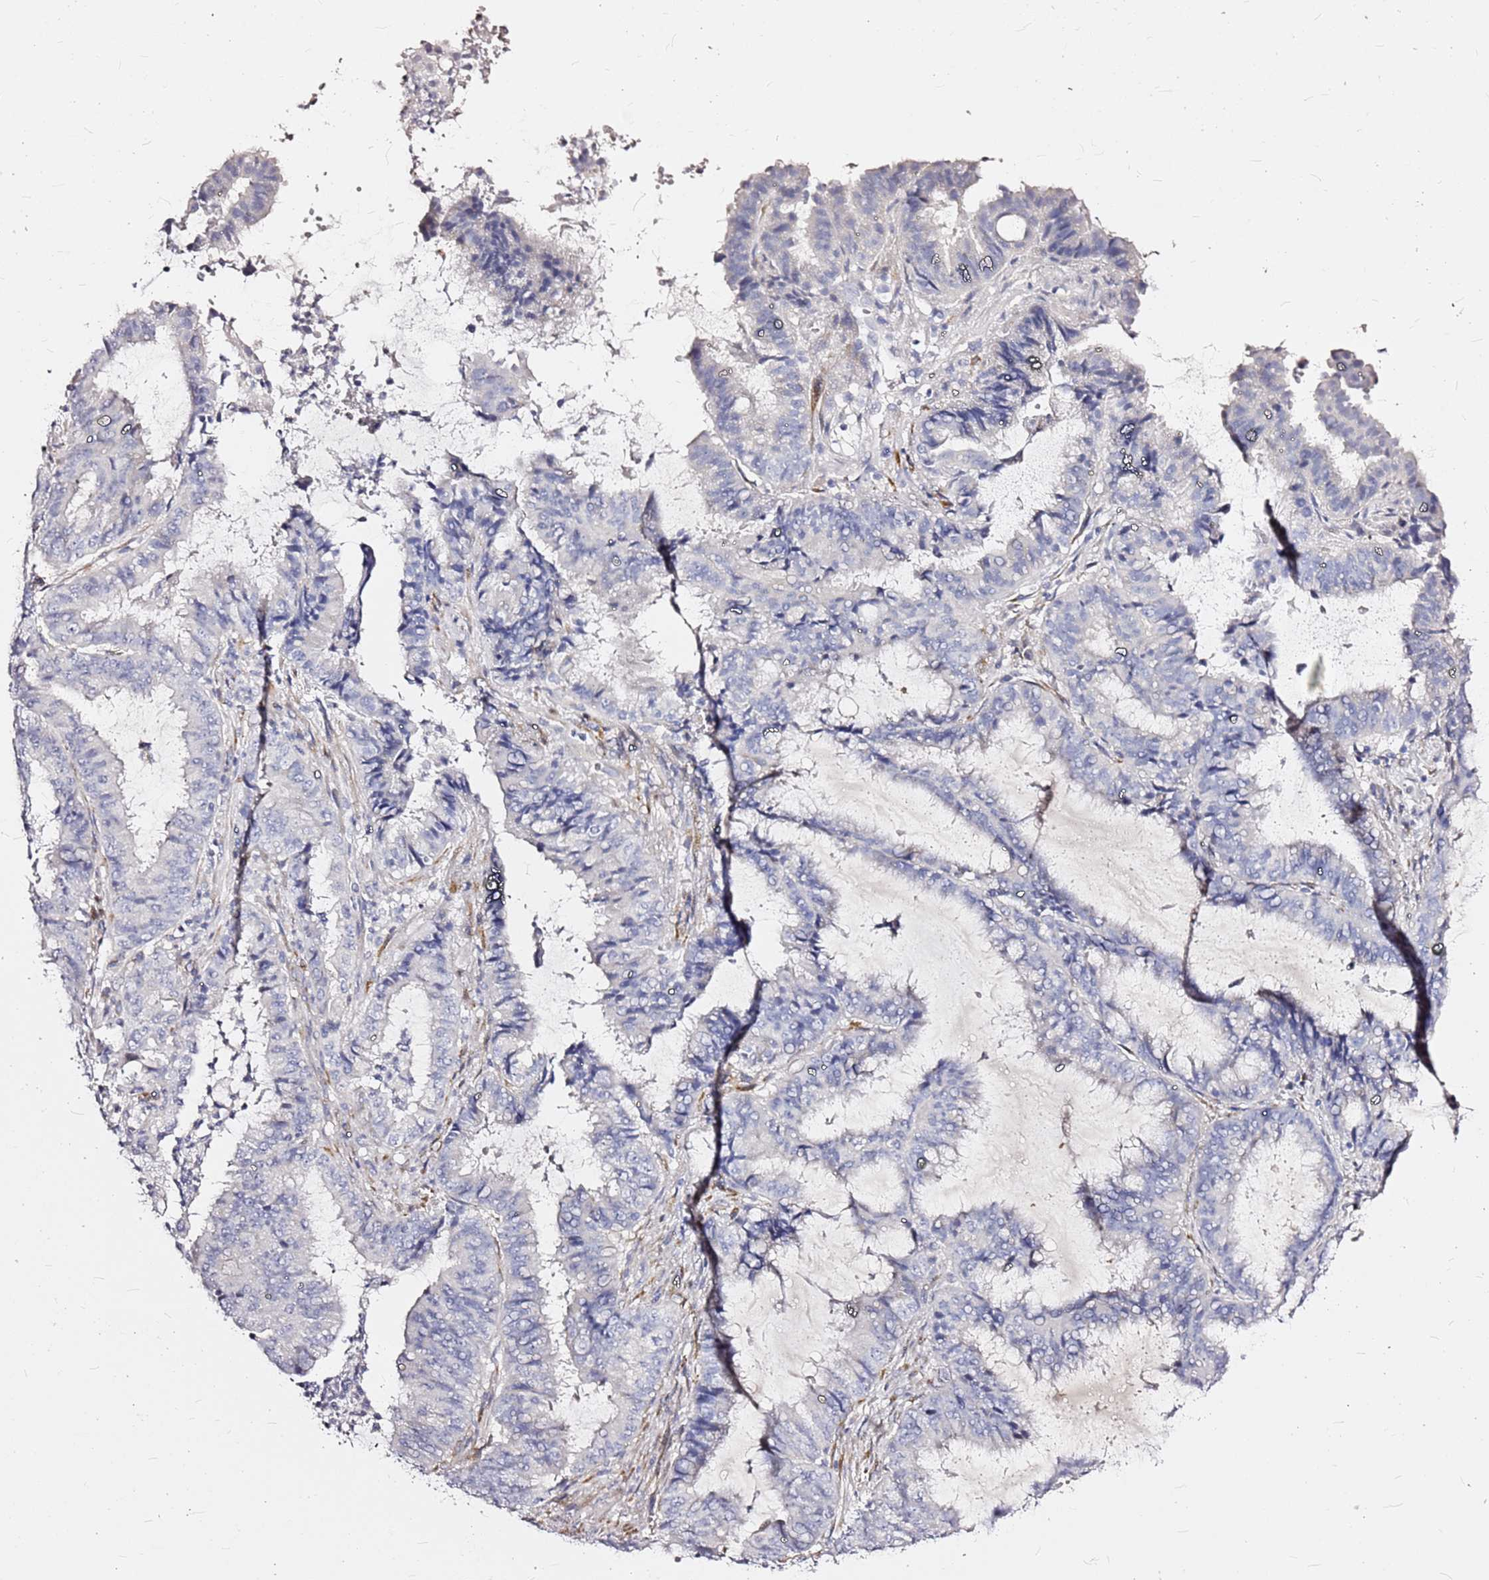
{"staining": {"intensity": "negative", "quantity": "none", "location": "none"}, "tissue": "endometrial cancer", "cell_type": "Tumor cells", "image_type": "cancer", "snomed": [{"axis": "morphology", "description": "Adenocarcinoma, NOS"}, {"axis": "topography", "description": "Endometrium"}], "caption": "This is an IHC histopathology image of human adenocarcinoma (endometrial). There is no staining in tumor cells.", "gene": "CASD1", "patient": {"sex": "female", "age": 51}}